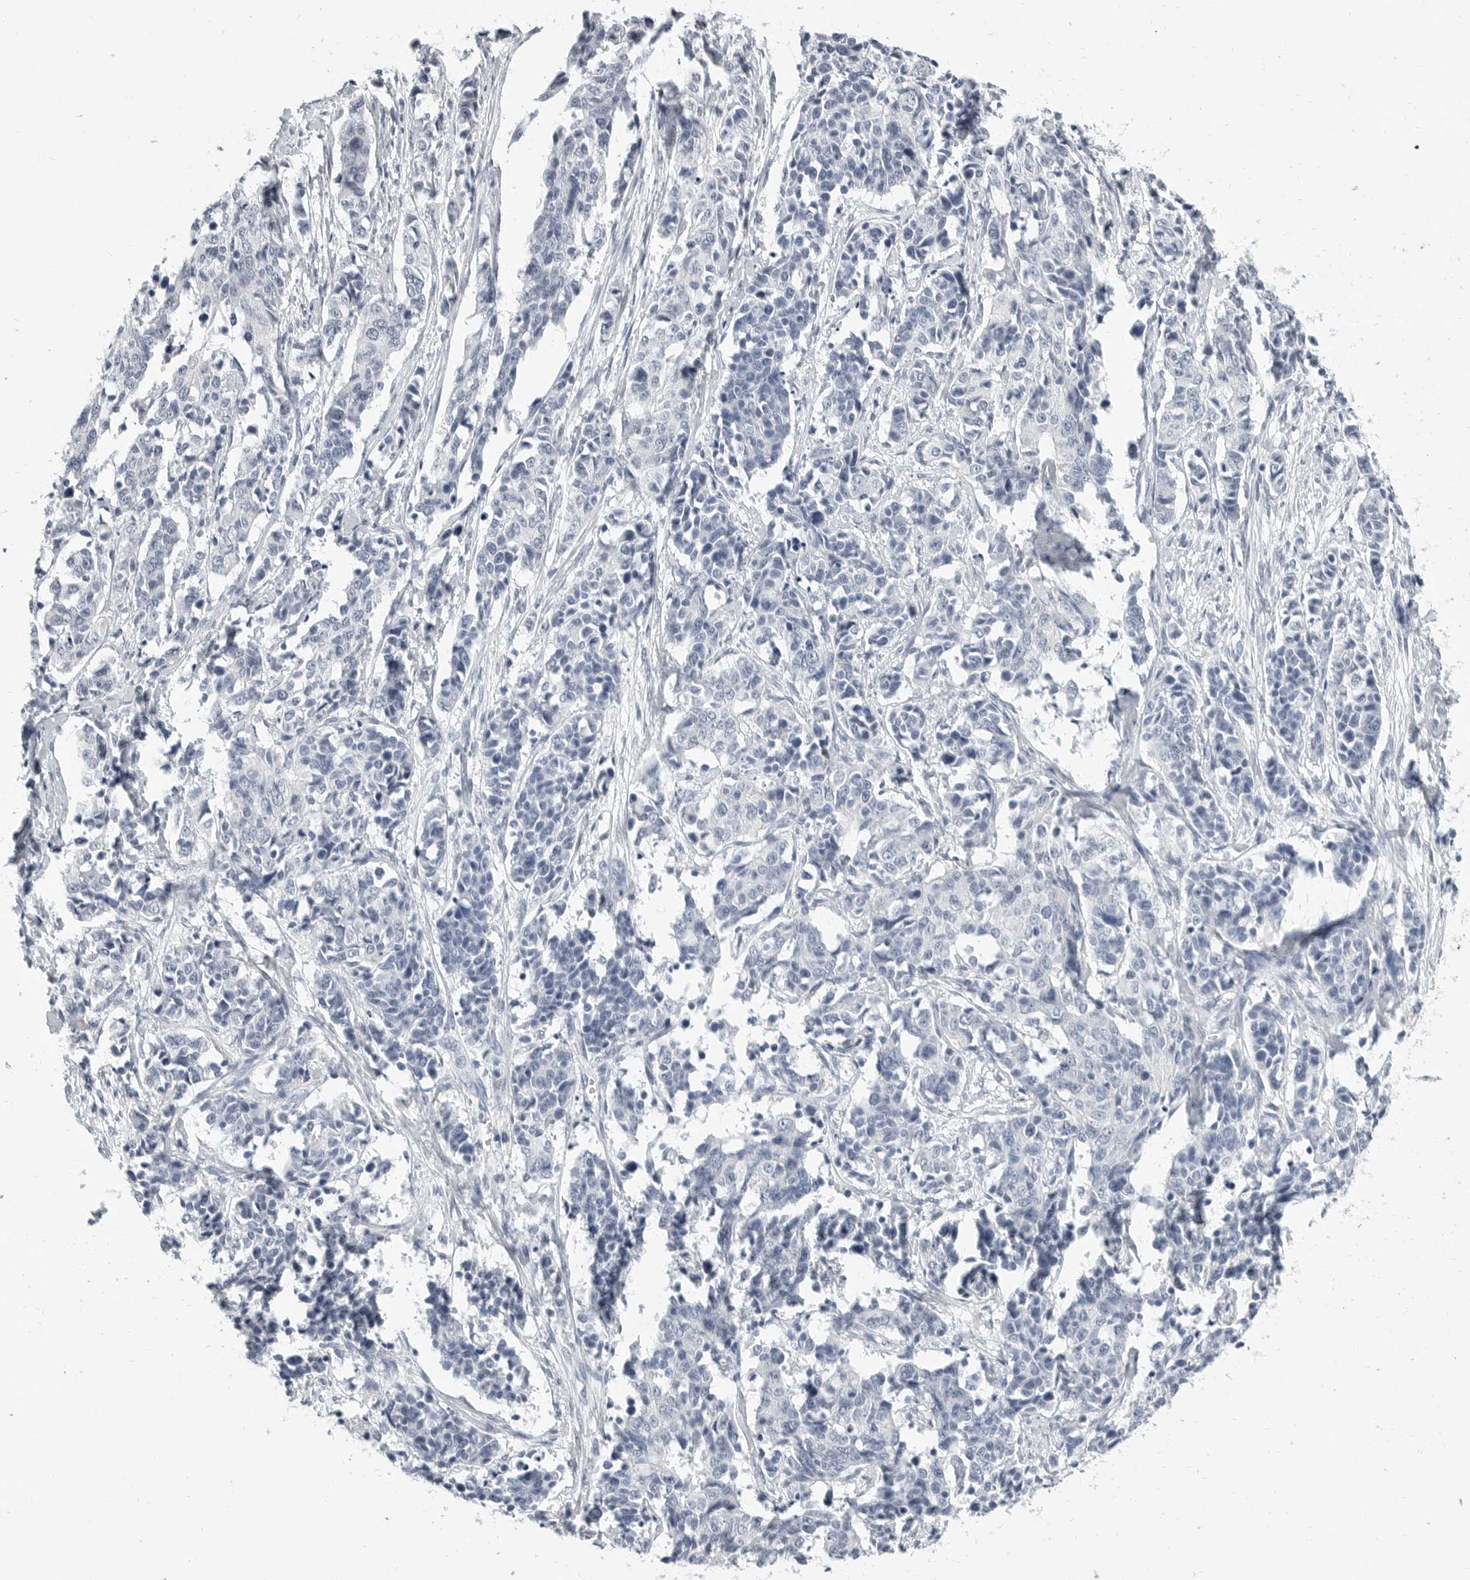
{"staining": {"intensity": "negative", "quantity": "none", "location": "none"}, "tissue": "cervical cancer", "cell_type": "Tumor cells", "image_type": "cancer", "snomed": [{"axis": "morphology", "description": "Normal tissue, NOS"}, {"axis": "morphology", "description": "Squamous cell carcinoma, NOS"}, {"axis": "topography", "description": "Cervix"}], "caption": "Photomicrograph shows no protein staining in tumor cells of cervical cancer tissue. The staining was performed using DAB to visualize the protein expression in brown, while the nuclei were stained in blue with hematoxylin (Magnification: 20x).", "gene": "PLN", "patient": {"sex": "female", "age": 35}}